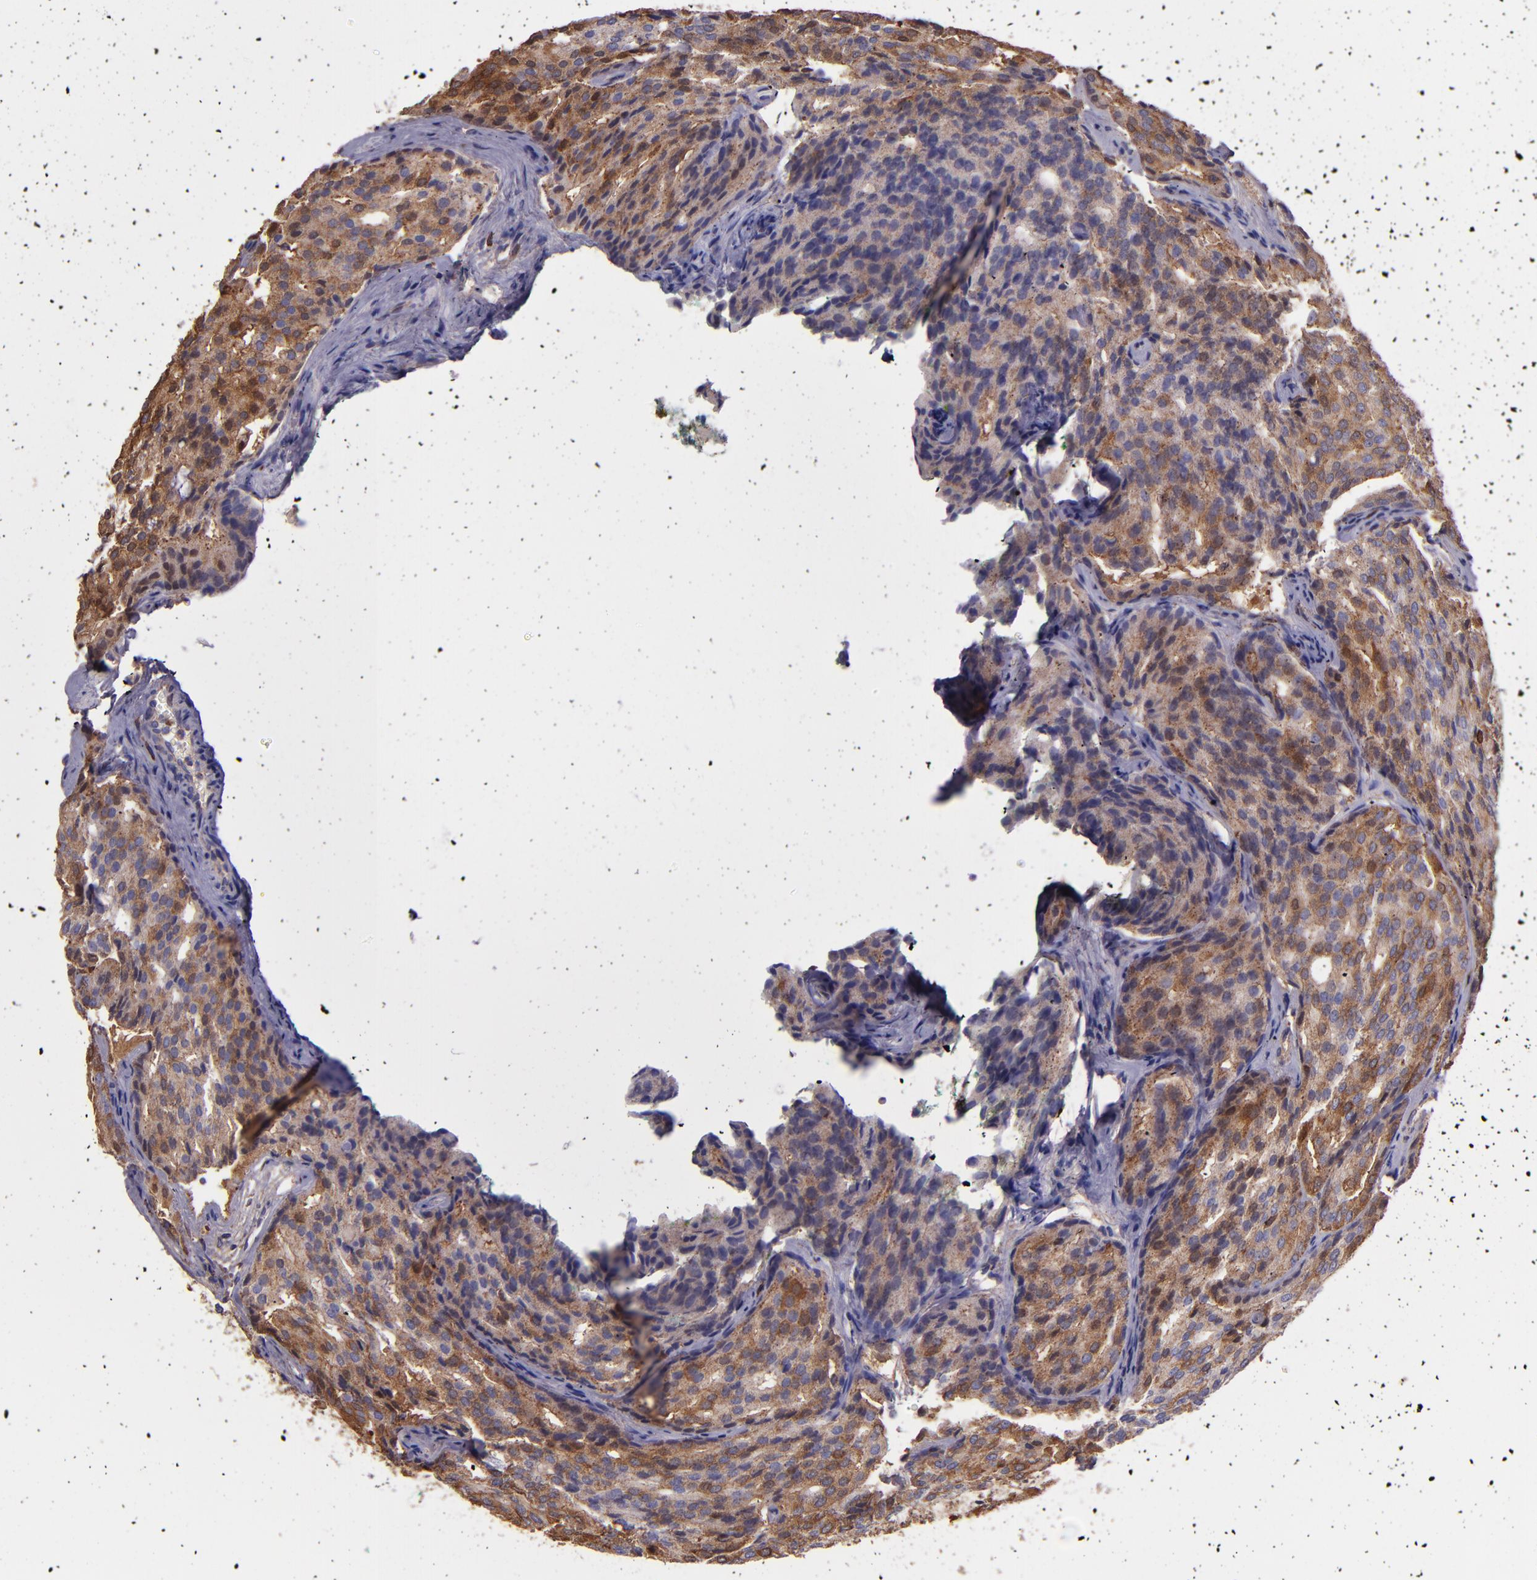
{"staining": {"intensity": "moderate", "quantity": "25%-75%", "location": "cytoplasmic/membranous"}, "tissue": "prostate cancer", "cell_type": "Tumor cells", "image_type": "cancer", "snomed": [{"axis": "morphology", "description": "Adenocarcinoma, High grade"}, {"axis": "topography", "description": "Prostate"}], "caption": "IHC of prostate cancer exhibits medium levels of moderate cytoplasmic/membranous positivity in approximately 25%-75% of tumor cells.", "gene": "WASHC1", "patient": {"sex": "male", "age": 64}}